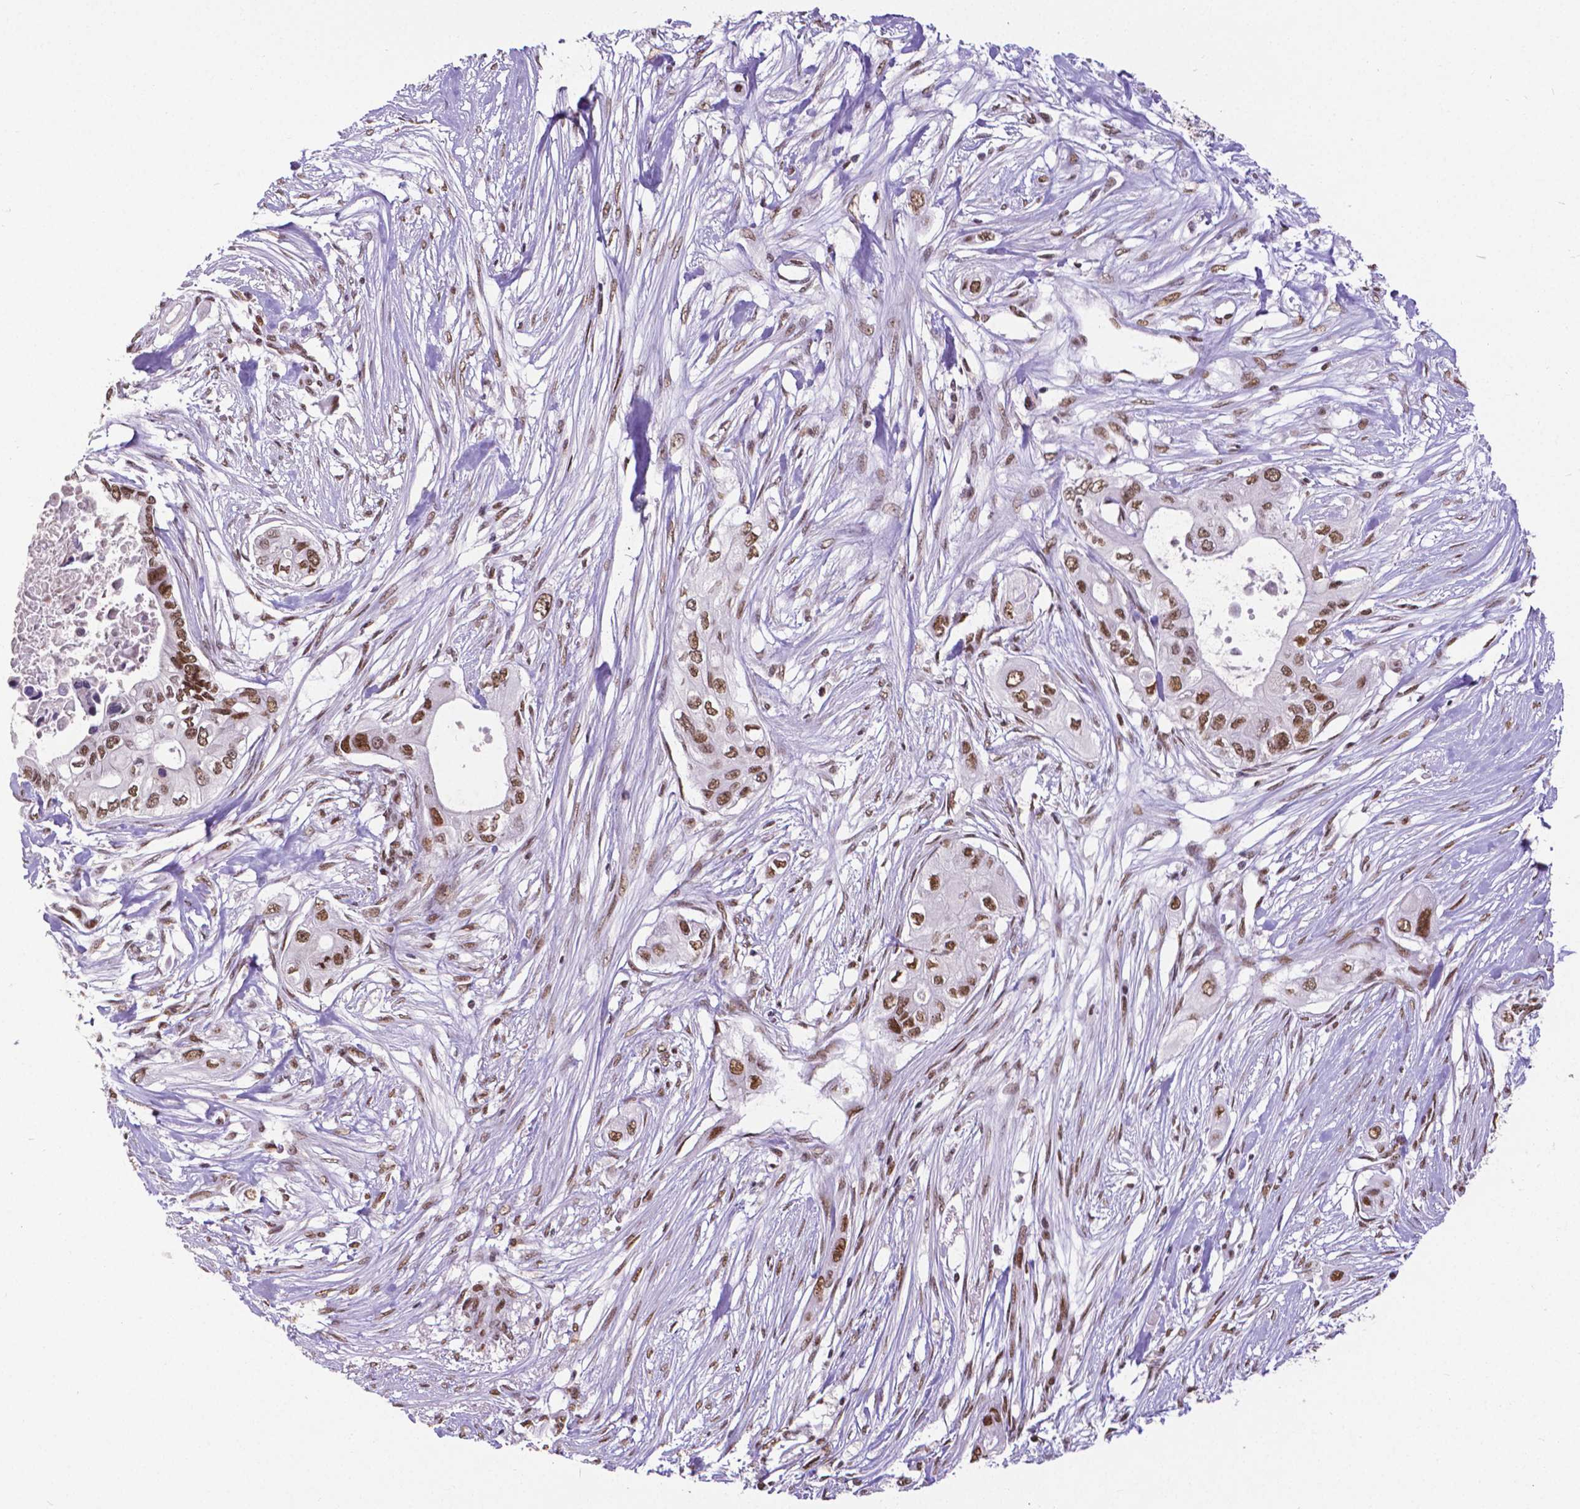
{"staining": {"intensity": "moderate", "quantity": "25%-75%", "location": "nuclear"}, "tissue": "pancreatic cancer", "cell_type": "Tumor cells", "image_type": "cancer", "snomed": [{"axis": "morphology", "description": "Adenocarcinoma, NOS"}, {"axis": "topography", "description": "Pancreas"}], "caption": "IHC of pancreatic adenocarcinoma exhibits medium levels of moderate nuclear expression in approximately 25%-75% of tumor cells.", "gene": "ATRX", "patient": {"sex": "female", "age": 63}}